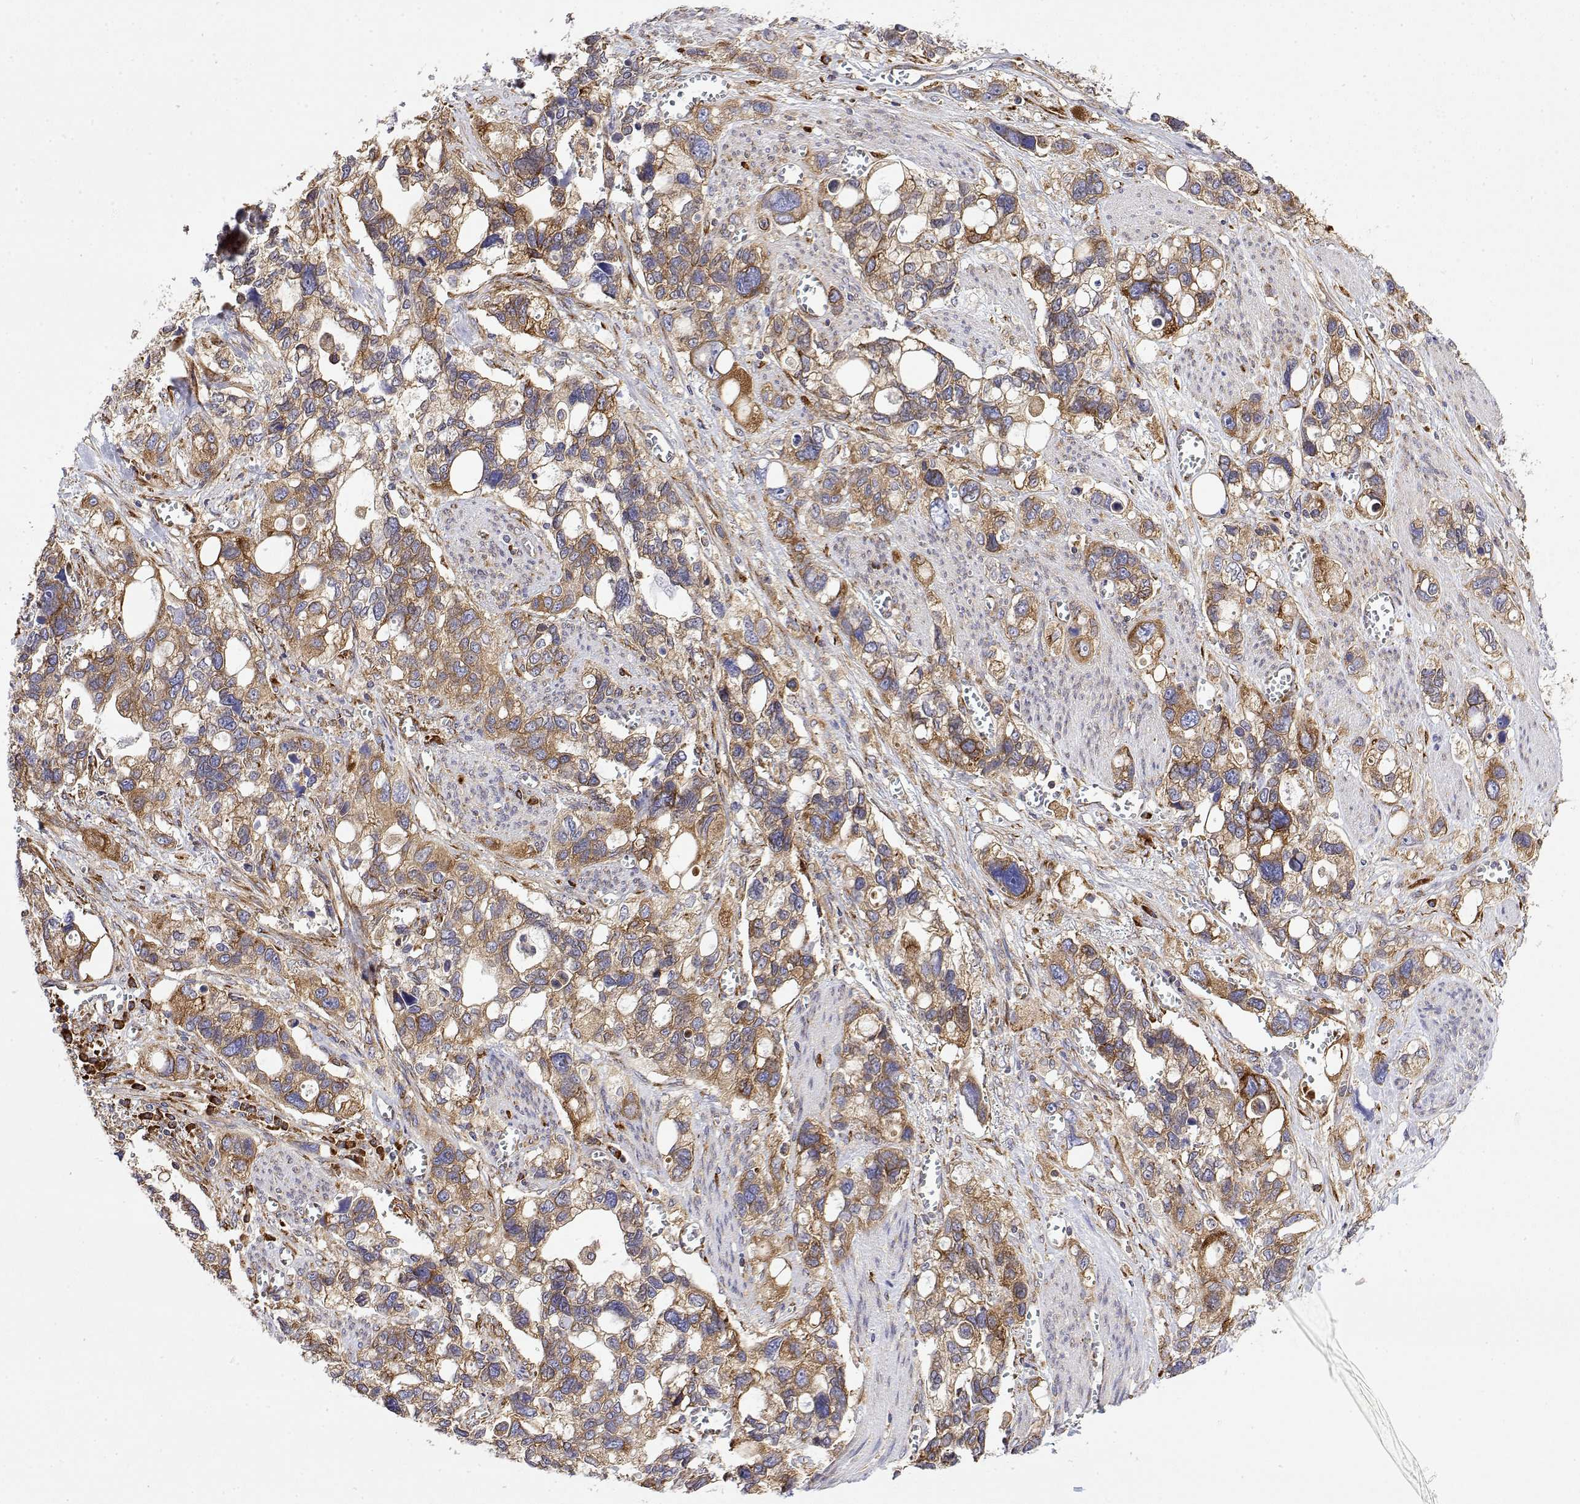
{"staining": {"intensity": "moderate", "quantity": ">75%", "location": "cytoplasmic/membranous"}, "tissue": "stomach cancer", "cell_type": "Tumor cells", "image_type": "cancer", "snomed": [{"axis": "morphology", "description": "Adenocarcinoma, NOS"}, {"axis": "topography", "description": "Stomach, upper"}], "caption": "This is a photomicrograph of immunohistochemistry staining of adenocarcinoma (stomach), which shows moderate positivity in the cytoplasmic/membranous of tumor cells.", "gene": "EEF1G", "patient": {"sex": "female", "age": 81}}